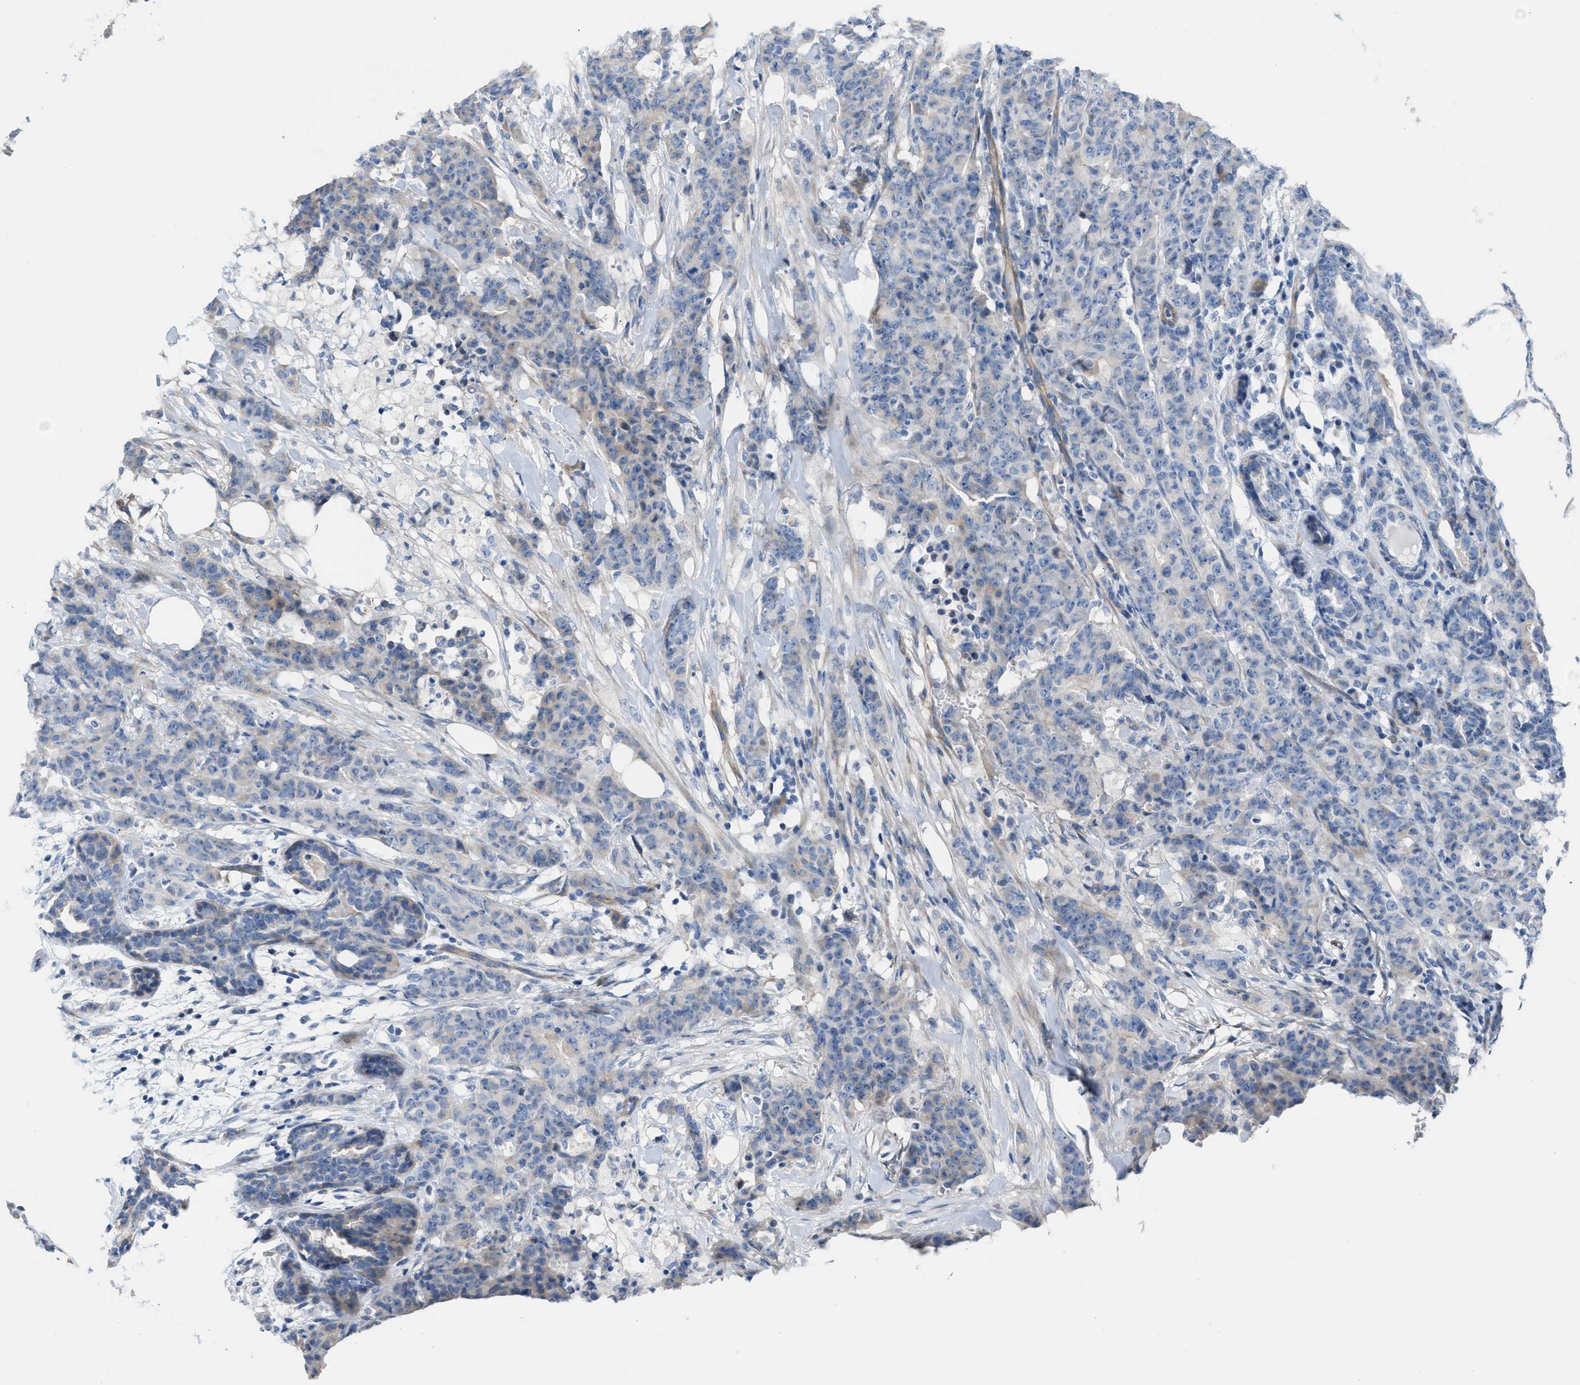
{"staining": {"intensity": "negative", "quantity": "none", "location": "none"}, "tissue": "breast cancer", "cell_type": "Tumor cells", "image_type": "cancer", "snomed": [{"axis": "morphology", "description": "Normal tissue, NOS"}, {"axis": "morphology", "description": "Duct carcinoma"}, {"axis": "topography", "description": "Breast"}], "caption": "Human breast cancer (infiltrating ductal carcinoma) stained for a protein using IHC shows no positivity in tumor cells.", "gene": "MPP3", "patient": {"sex": "female", "age": 40}}